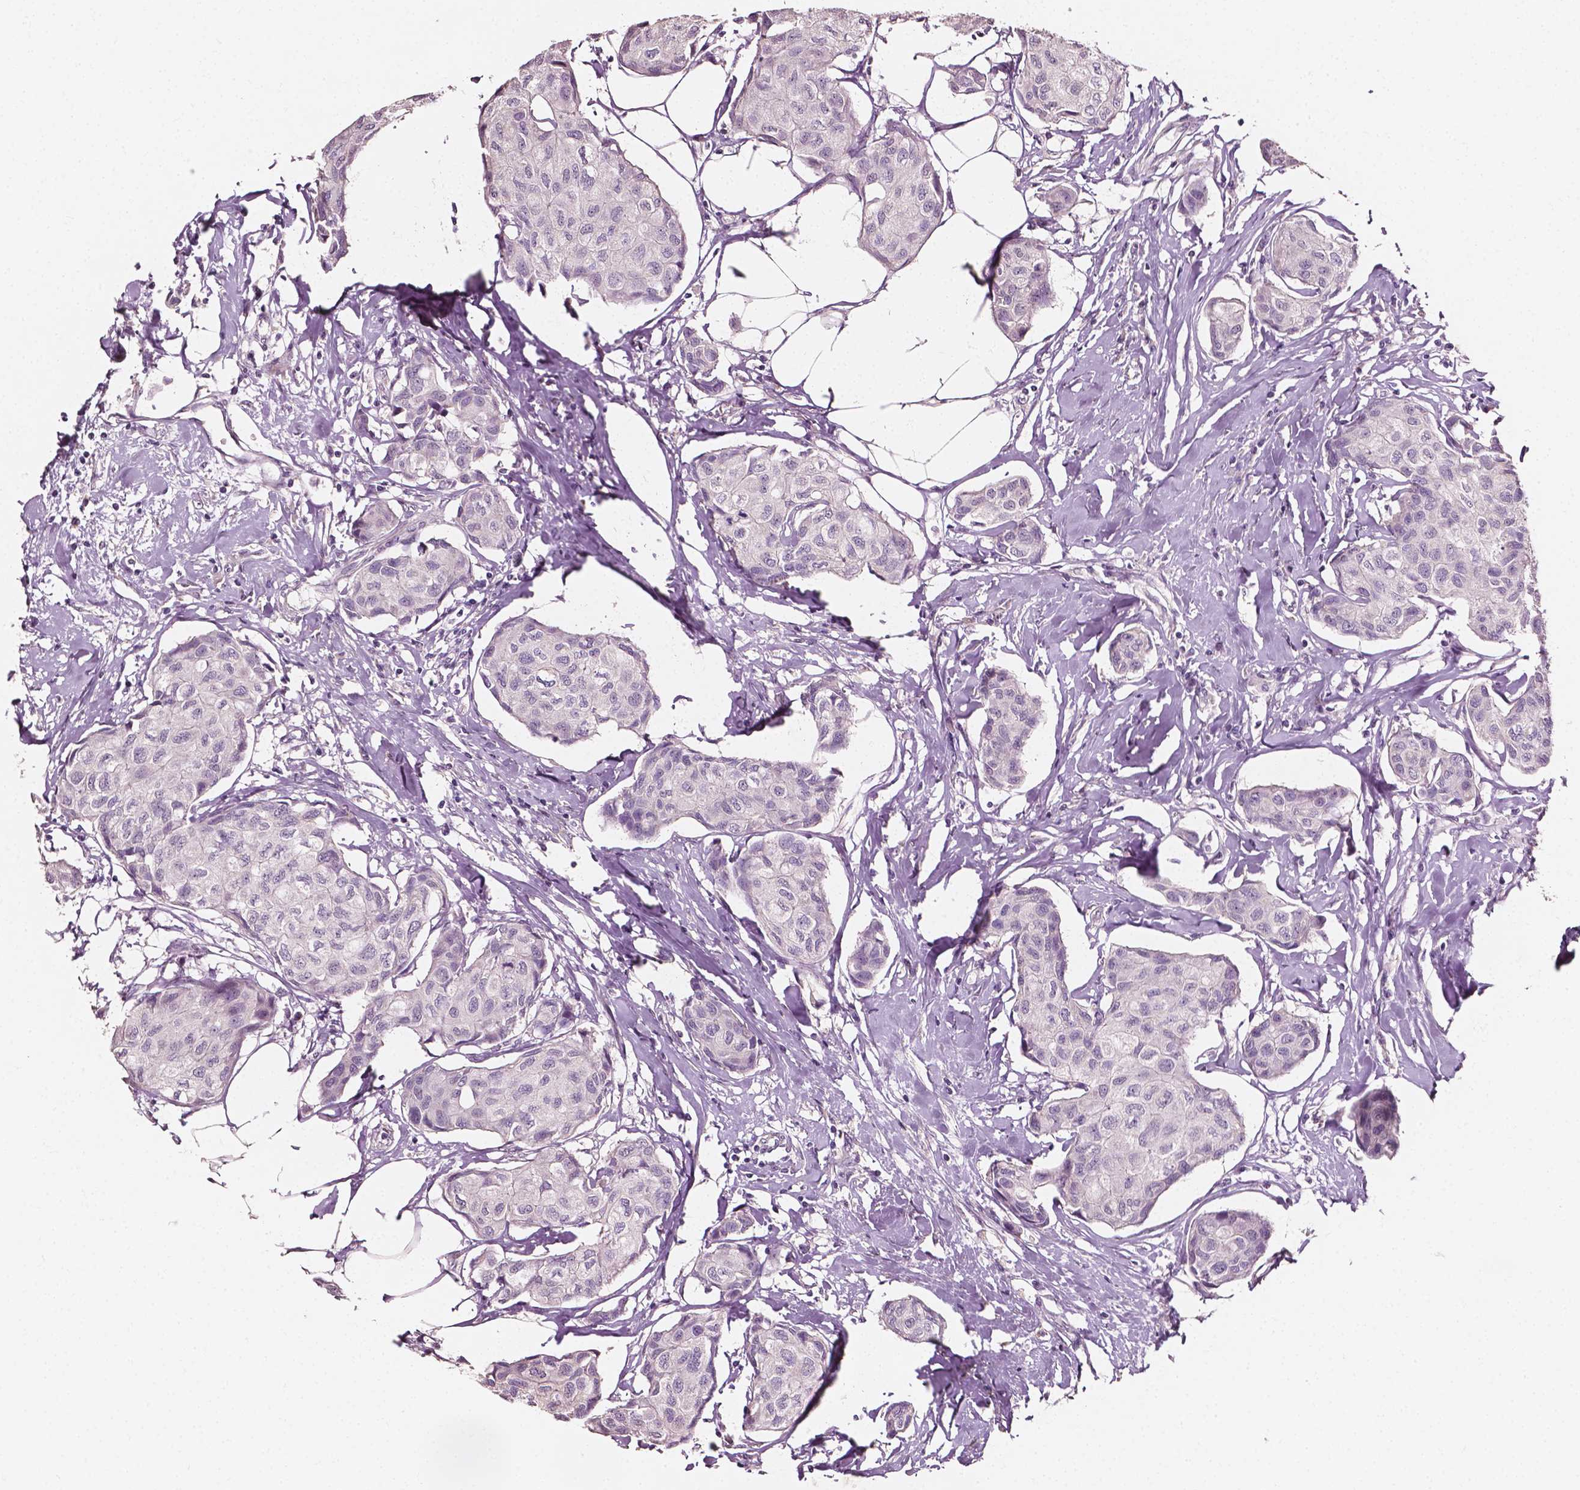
{"staining": {"intensity": "negative", "quantity": "none", "location": "none"}, "tissue": "breast cancer", "cell_type": "Tumor cells", "image_type": "cancer", "snomed": [{"axis": "morphology", "description": "Duct carcinoma"}, {"axis": "topography", "description": "Breast"}], "caption": "DAB immunohistochemical staining of human breast cancer exhibits no significant staining in tumor cells.", "gene": "PLA2R1", "patient": {"sex": "female", "age": 80}}